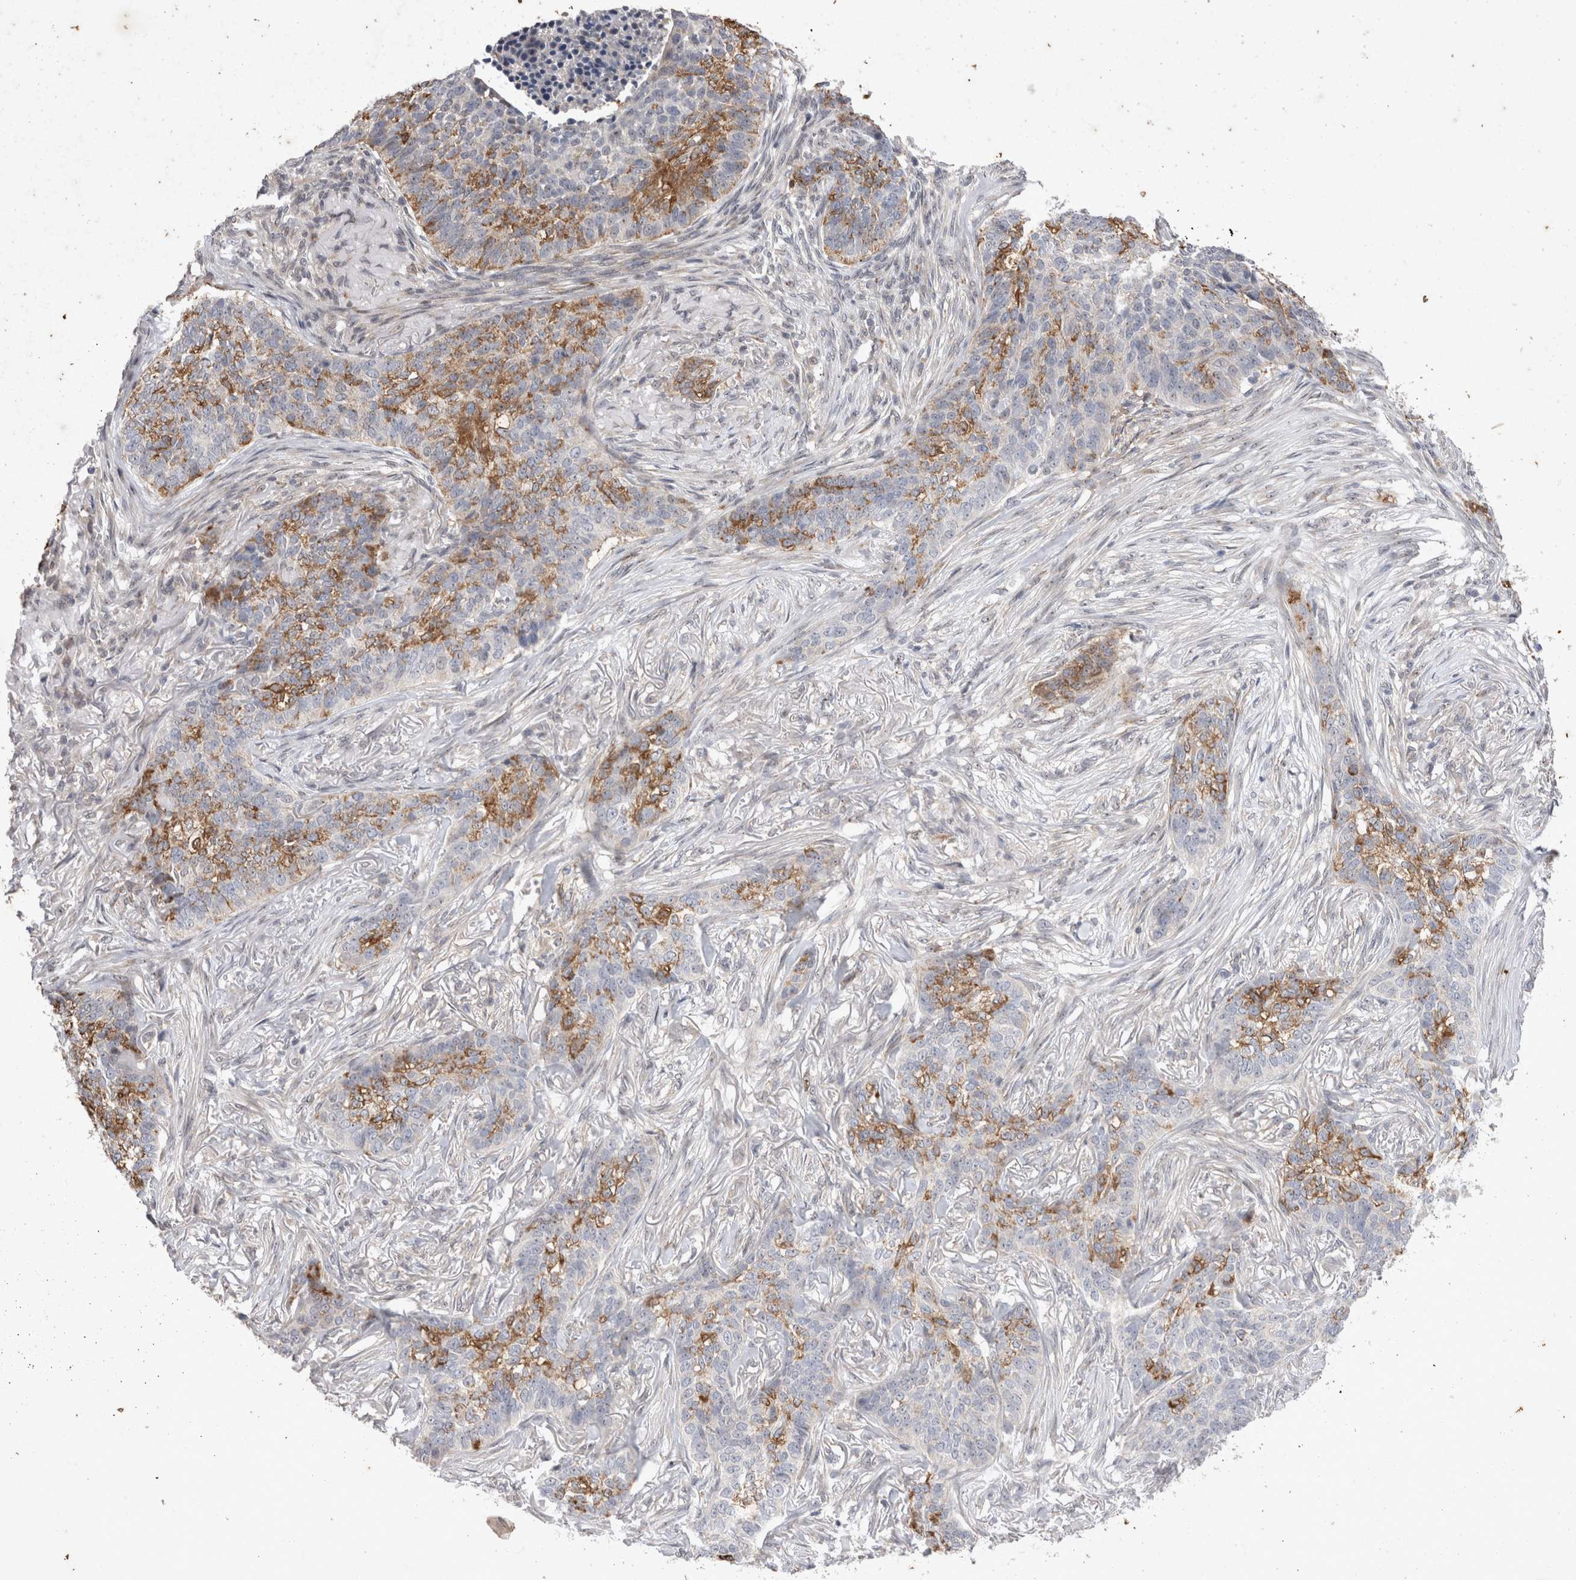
{"staining": {"intensity": "moderate", "quantity": "25%-75%", "location": "cytoplasmic/membranous"}, "tissue": "skin cancer", "cell_type": "Tumor cells", "image_type": "cancer", "snomed": [{"axis": "morphology", "description": "Basal cell carcinoma"}, {"axis": "topography", "description": "Skin"}], "caption": "Protein staining exhibits moderate cytoplasmic/membranous staining in about 25%-75% of tumor cells in basal cell carcinoma (skin). (Brightfield microscopy of DAB IHC at high magnification).", "gene": "STK11", "patient": {"sex": "male", "age": 85}}